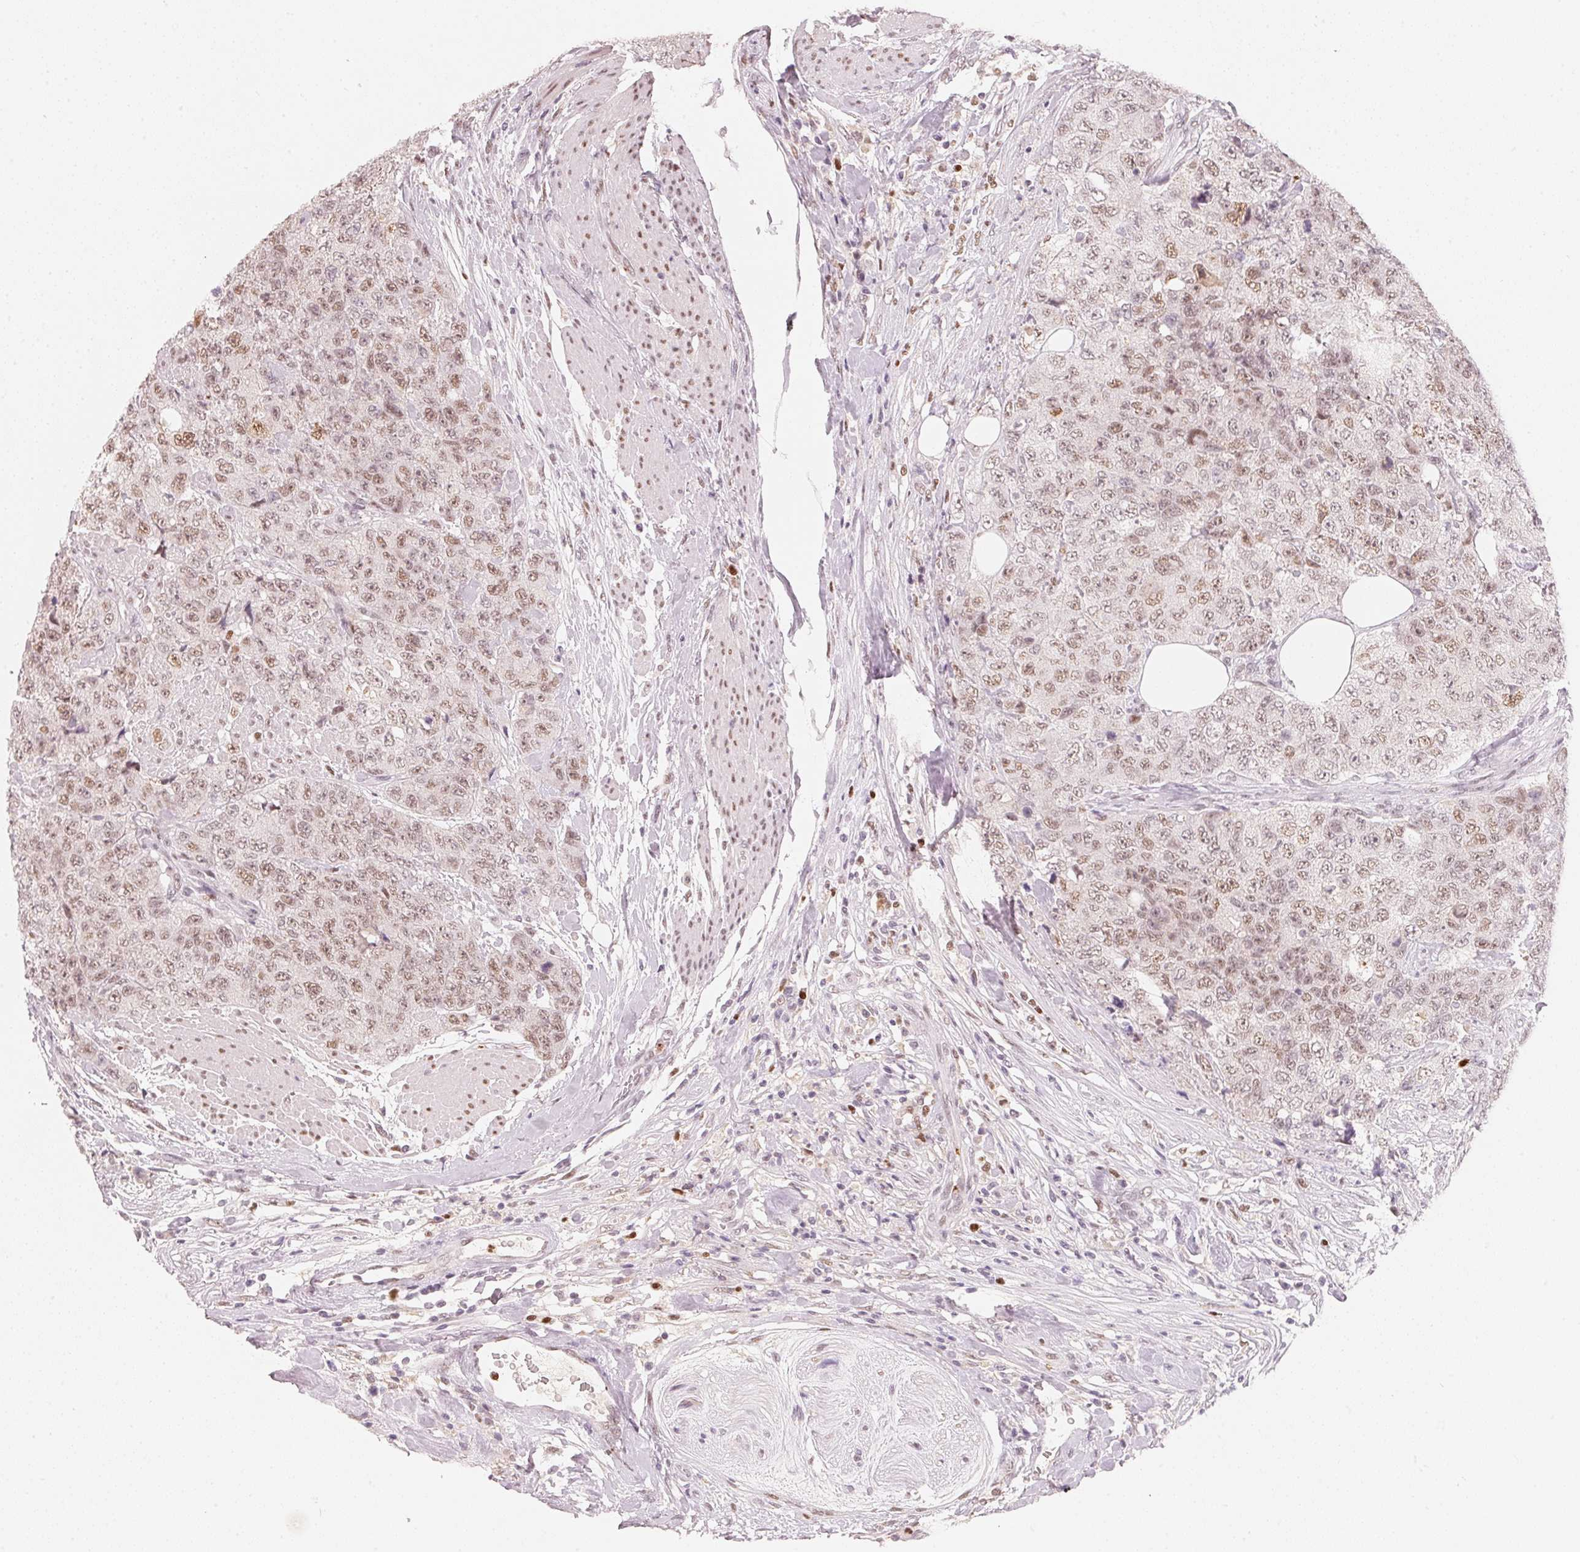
{"staining": {"intensity": "weak", "quantity": ">75%", "location": "nuclear"}, "tissue": "urothelial cancer", "cell_type": "Tumor cells", "image_type": "cancer", "snomed": [{"axis": "morphology", "description": "Urothelial carcinoma, High grade"}, {"axis": "topography", "description": "Urinary bladder"}], "caption": "About >75% of tumor cells in urothelial cancer demonstrate weak nuclear protein expression as visualized by brown immunohistochemical staining.", "gene": "ARHGAP22", "patient": {"sex": "female", "age": 78}}